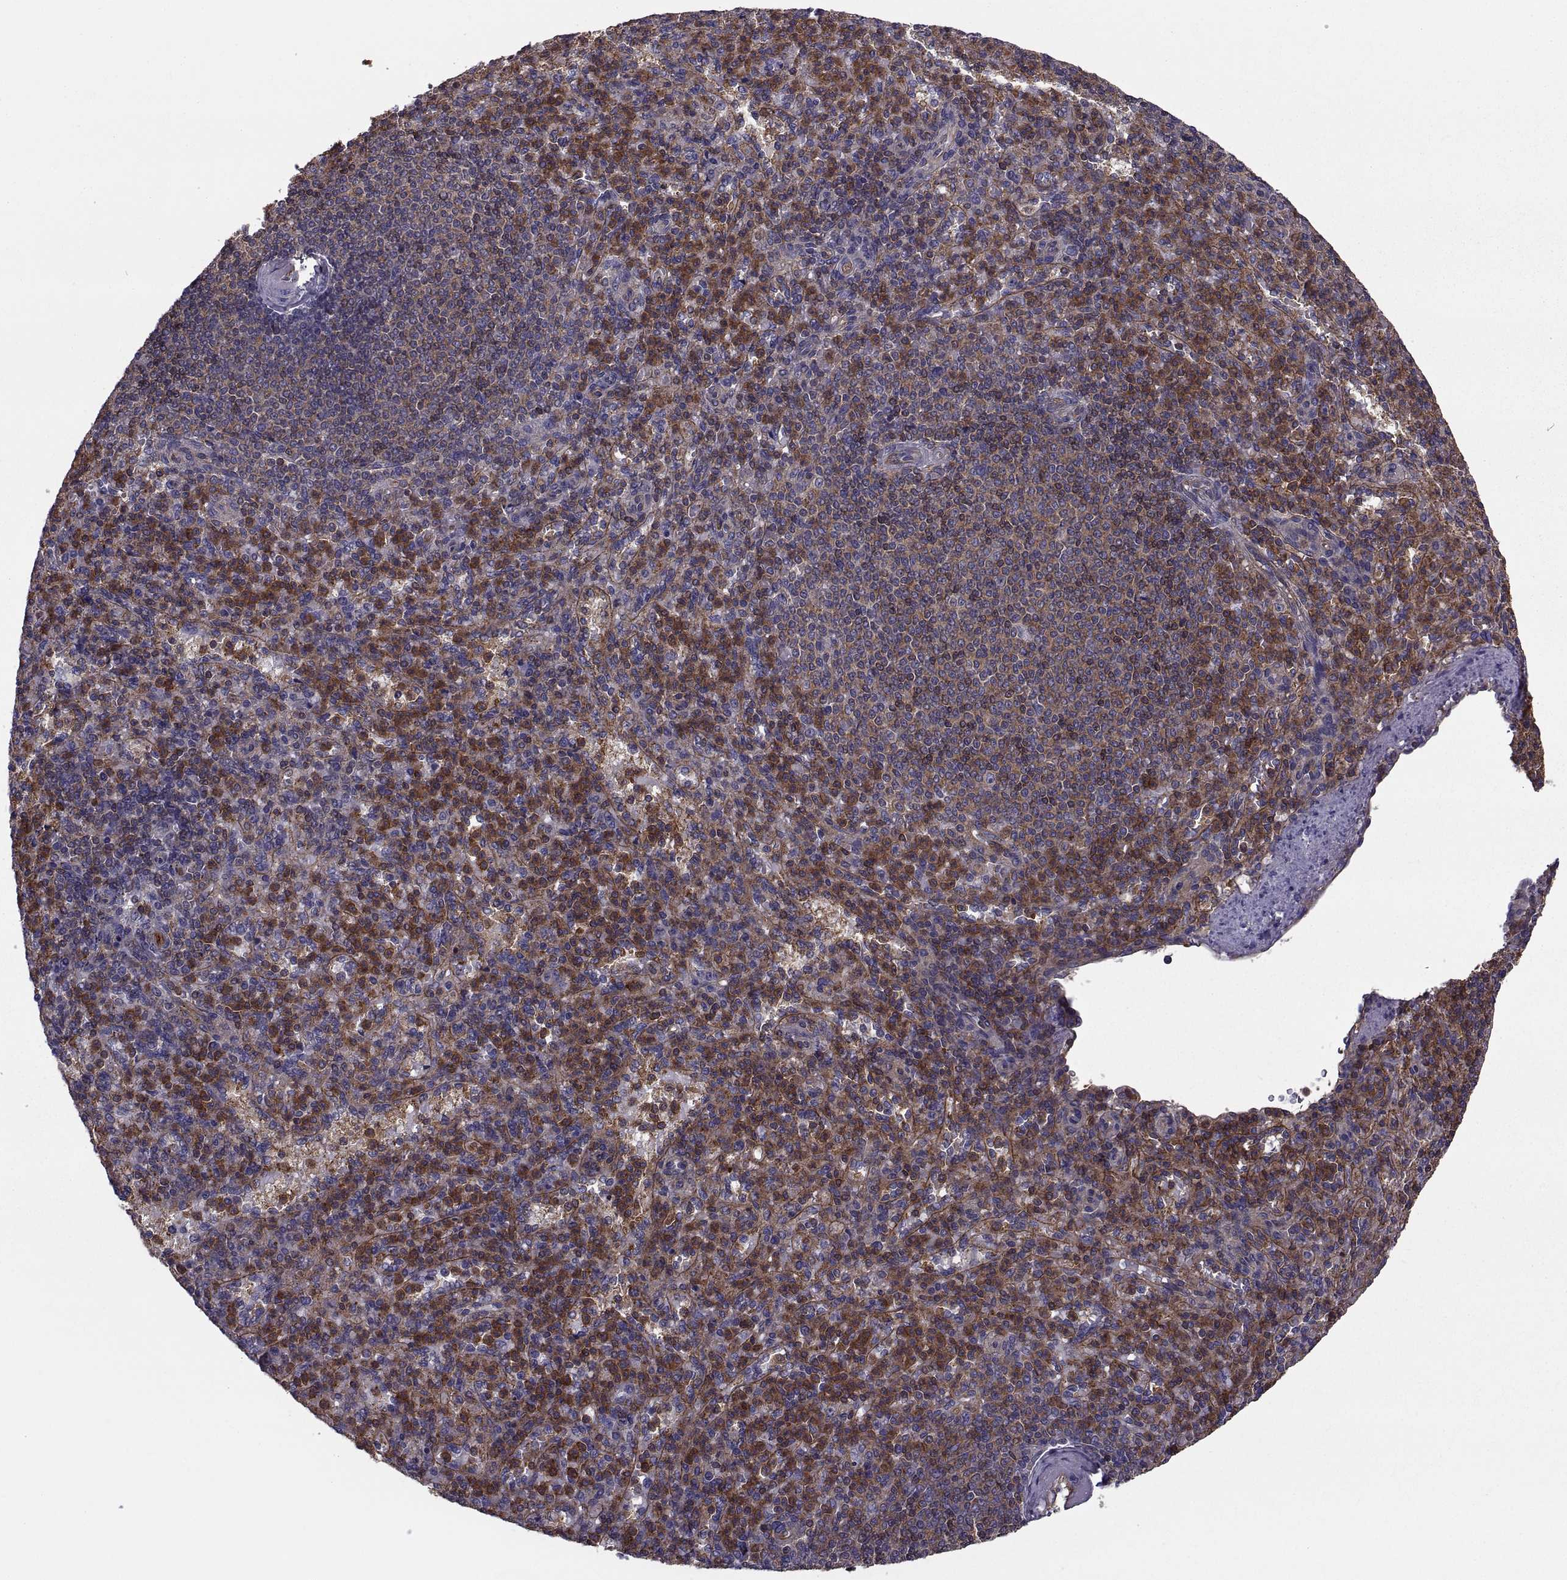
{"staining": {"intensity": "strong", "quantity": "25%-75%", "location": "cytoplasmic/membranous"}, "tissue": "spleen", "cell_type": "Cells in red pulp", "image_type": "normal", "snomed": [{"axis": "morphology", "description": "Normal tissue, NOS"}, {"axis": "topography", "description": "Spleen"}], "caption": "Immunohistochemical staining of benign spleen demonstrates 25%-75% levels of strong cytoplasmic/membranous protein staining in about 25%-75% of cells in red pulp. (brown staining indicates protein expression, while blue staining denotes nuclei).", "gene": "MYH9", "patient": {"sex": "female", "age": 74}}